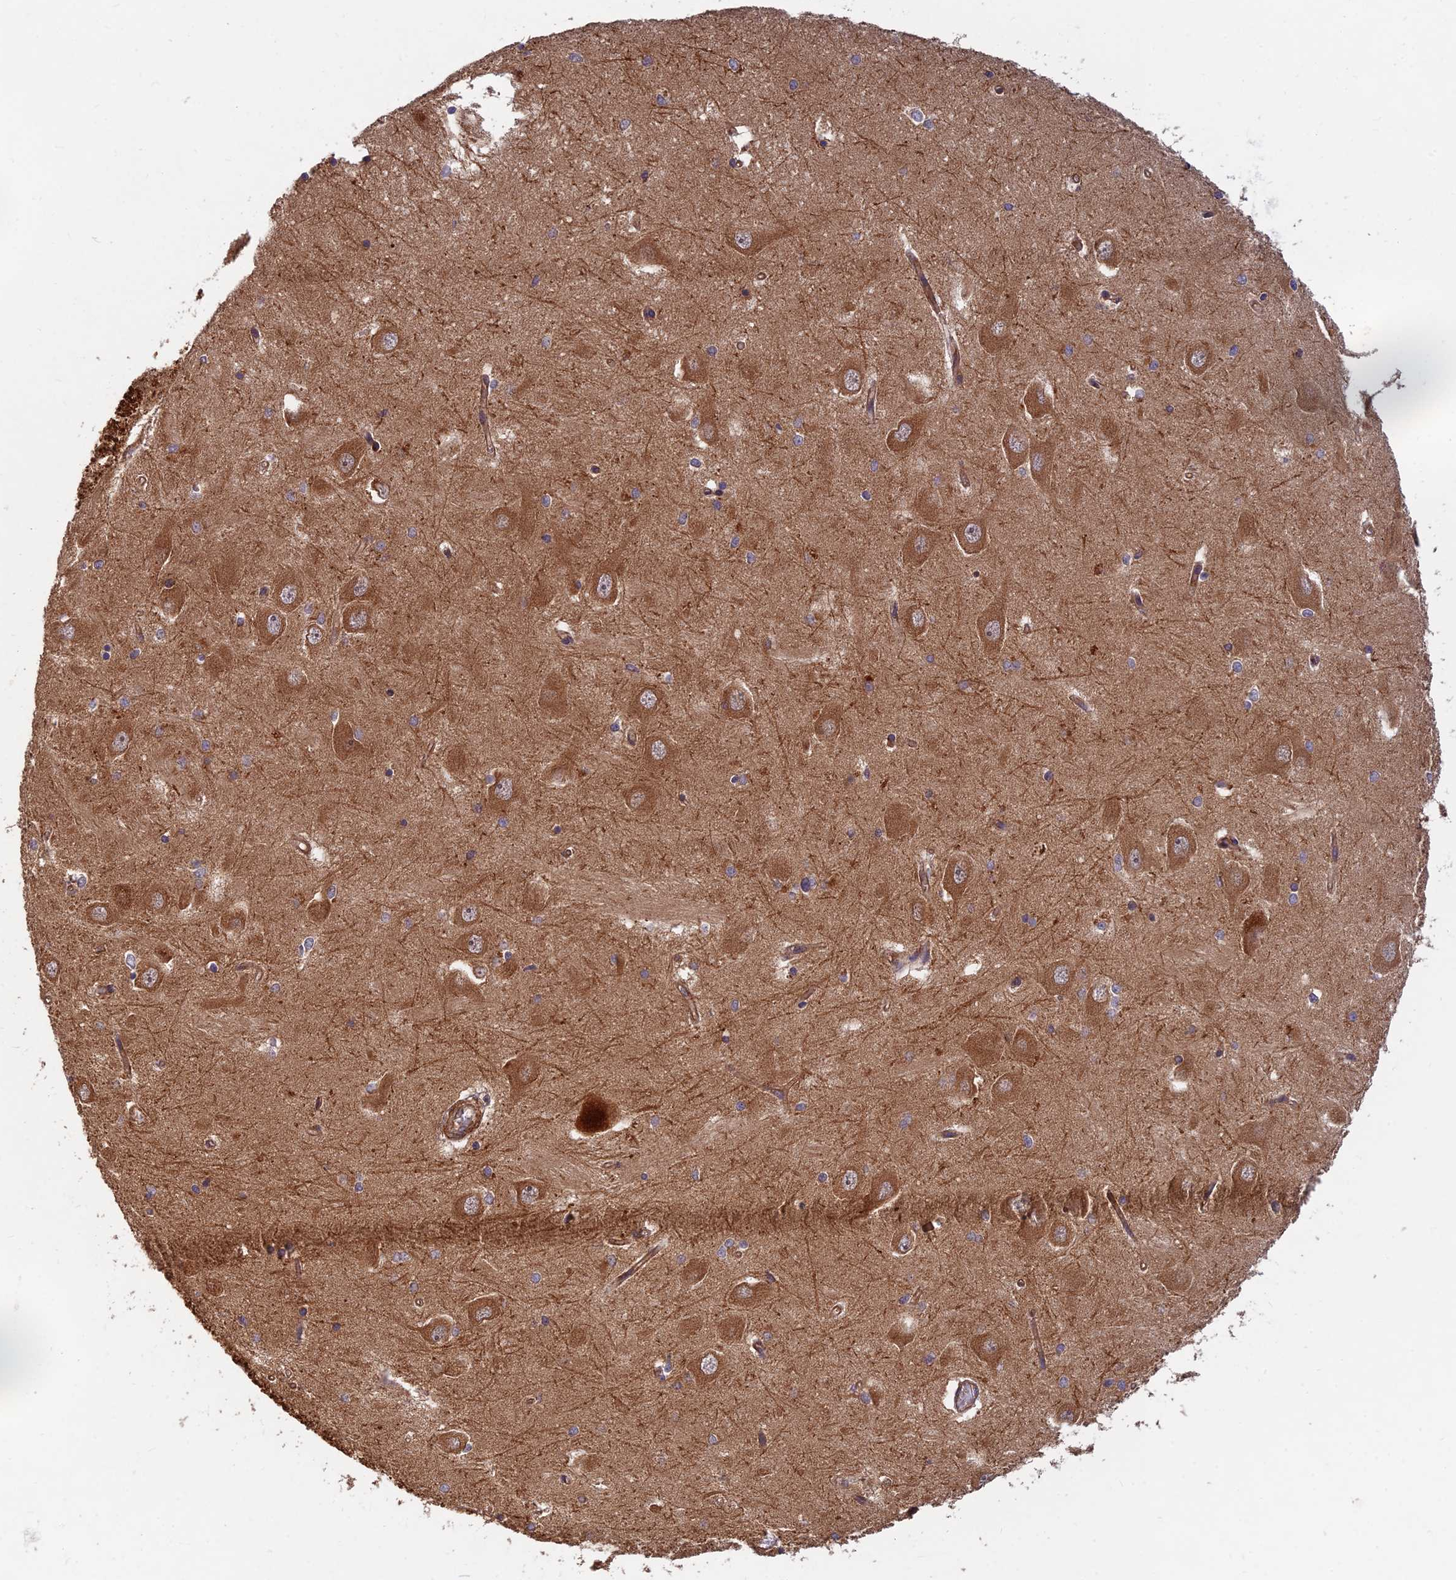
{"staining": {"intensity": "weak", "quantity": "25%-75%", "location": "cytoplasmic/membranous"}, "tissue": "hippocampus", "cell_type": "Glial cells", "image_type": "normal", "snomed": [{"axis": "morphology", "description": "Normal tissue, NOS"}, {"axis": "topography", "description": "Hippocampus"}], "caption": "The micrograph displays immunohistochemical staining of benign hippocampus. There is weak cytoplasmic/membranous staining is appreciated in approximately 25%-75% of glial cells. (DAB (3,3'-diaminobenzidine) = brown stain, brightfield microscopy at high magnification).", "gene": "RELCH", "patient": {"sex": "male", "age": 45}}